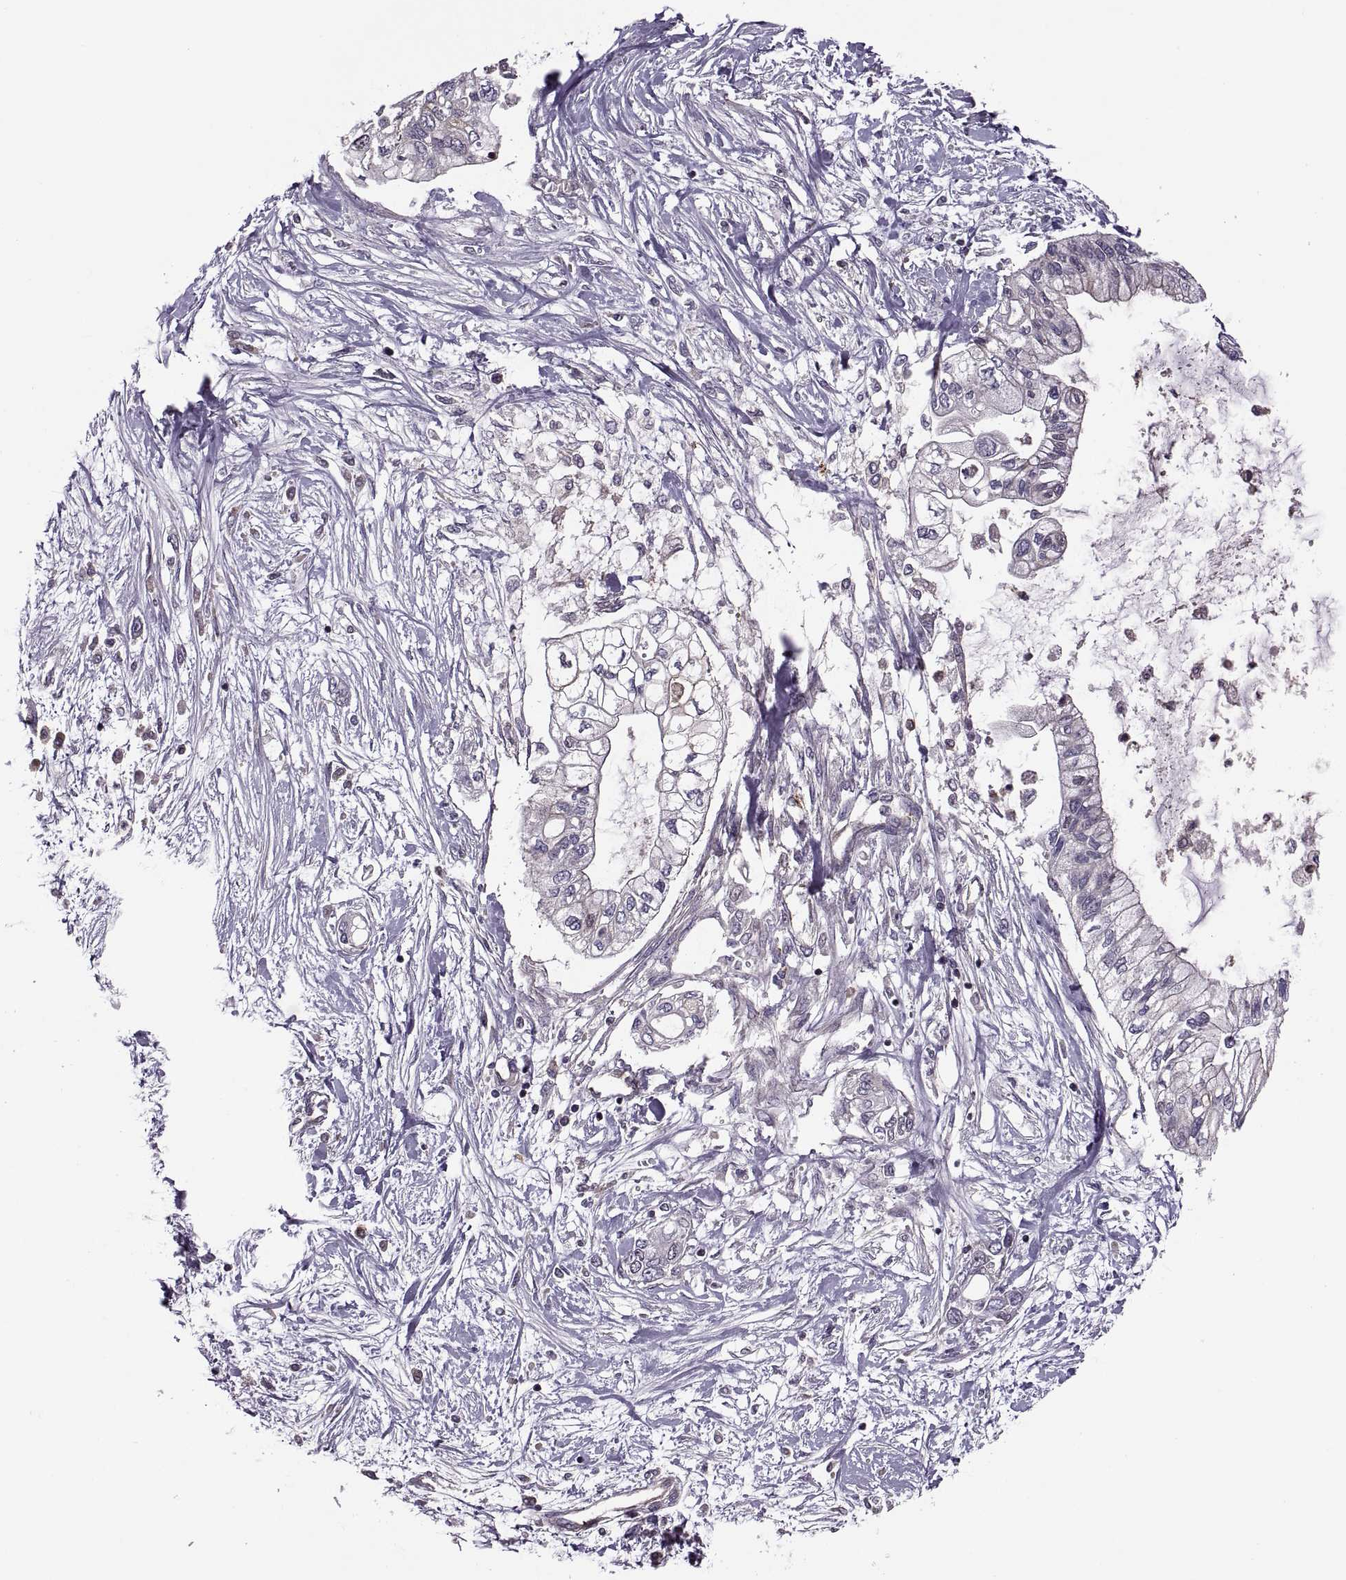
{"staining": {"intensity": "negative", "quantity": "none", "location": "none"}, "tissue": "pancreatic cancer", "cell_type": "Tumor cells", "image_type": "cancer", "snomed": [{"axis": "morphology", "description": "Adenocarcinoma, NOS"}, {"axis": "topography", "description": "Pancreas"}], "caption": "This is an immunohistochemistry photomicrograph of adenocarcinoma (pancreatic). There is no positivity in tumor cells.", "gene": "SLC2A3", "patient": {"sex": "female", "age": 77}}